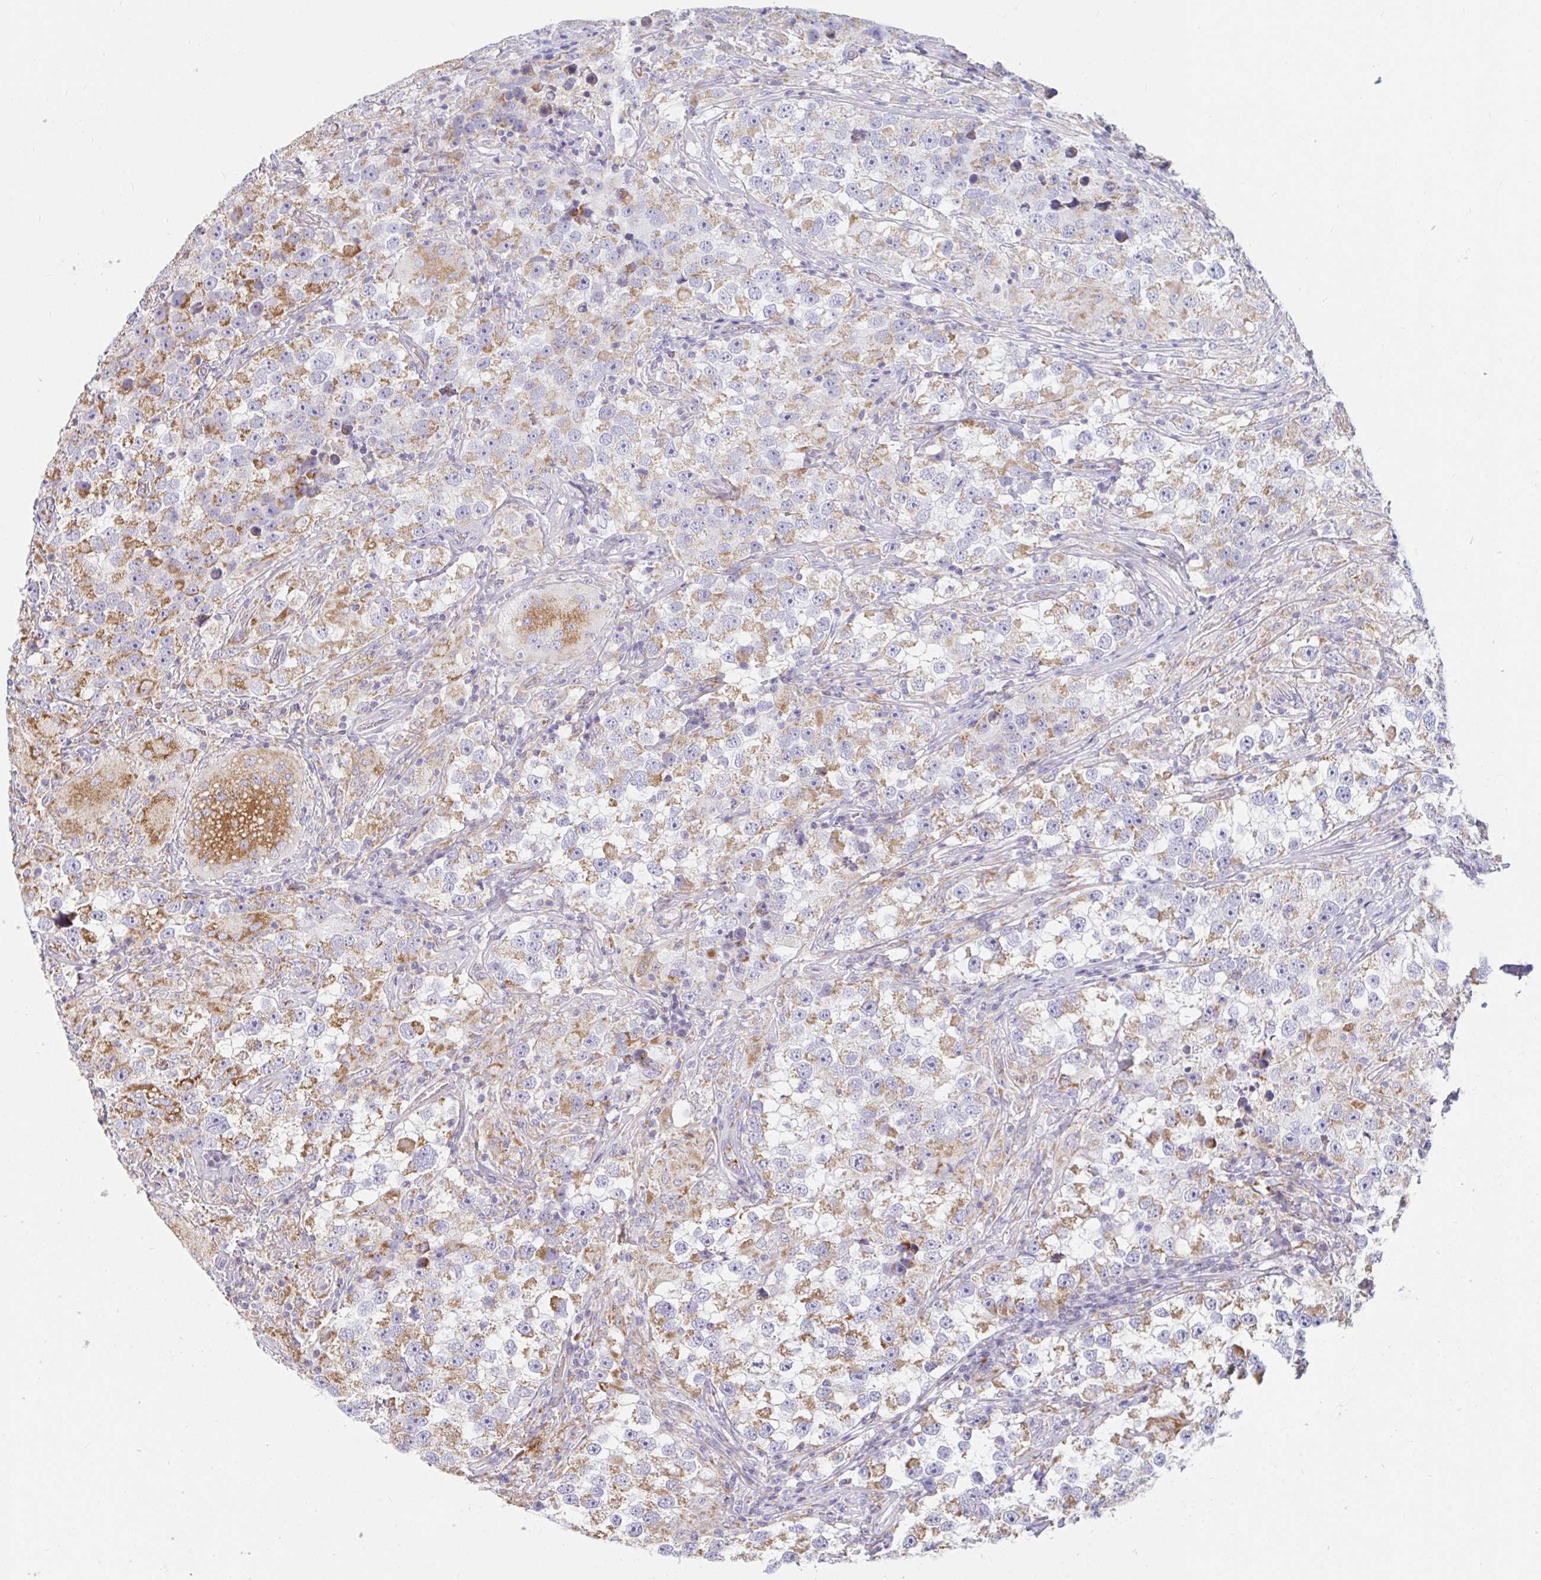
{"staining": {"intensity": "moderate", "quantity": "25%-75%", "location": "cytoplasmic/membranous"}, "tissue": "testis cancer", "cell_type": "Tumor cells", "image_type": "cancer", "snomed": [{"axis": "morphology", "description": "Seminoma, NOS"}, {"axis": "topography", "description": "Testis"}], "caption": "About 25%-75% of tumor cells in human testis seminoma demonstrate moderate cytoplasmic/membranous protein positivity as visualized by brown immunohistochemical staining.", "gene": "FAHD1", "patient": {"sex": "male", "age": 46}}